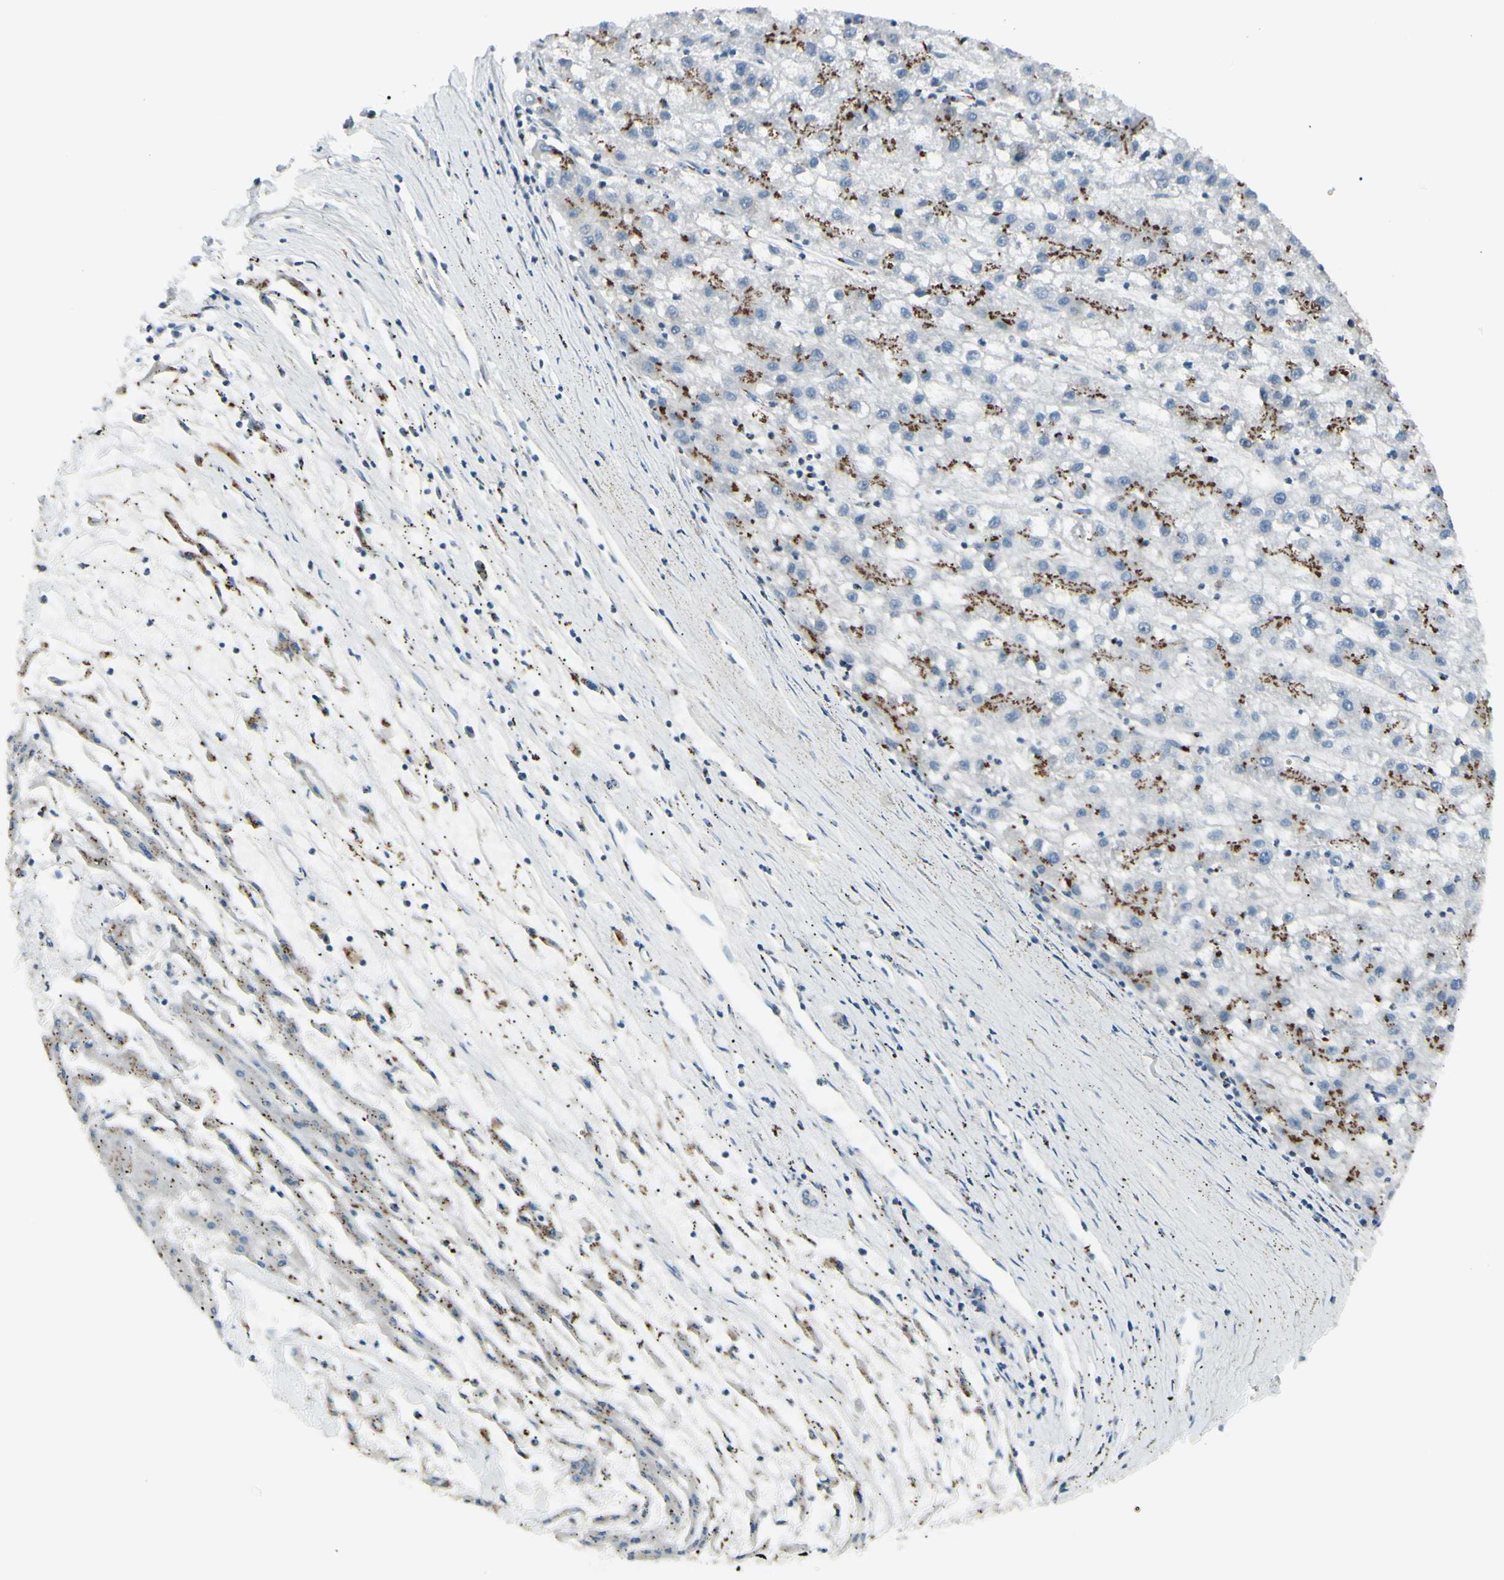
{"staining": {"intensity": "strong", "quantity": "25%-75%", "location": "cytoplasmic/membranous"}, "tissue": "liver cancer", "cell_type": "Tumor cells", "image_type": "cancer", "snomed": [{"axis": "morphology", "description": "Carcinoma, Hepatocellular, NOS"}, {"axis": "topography", "description": "Liver"}], "caption": "IHC image of human liver cancer (hepatocellular carcinoma) stained for a protein (brown), which shows high levels of strong cytoplasmic/membranous positivity in approximately 25%-75% of tumor cells.", "gene": "B4GALT1", "patient": {"sex": "male", "age": 72}}